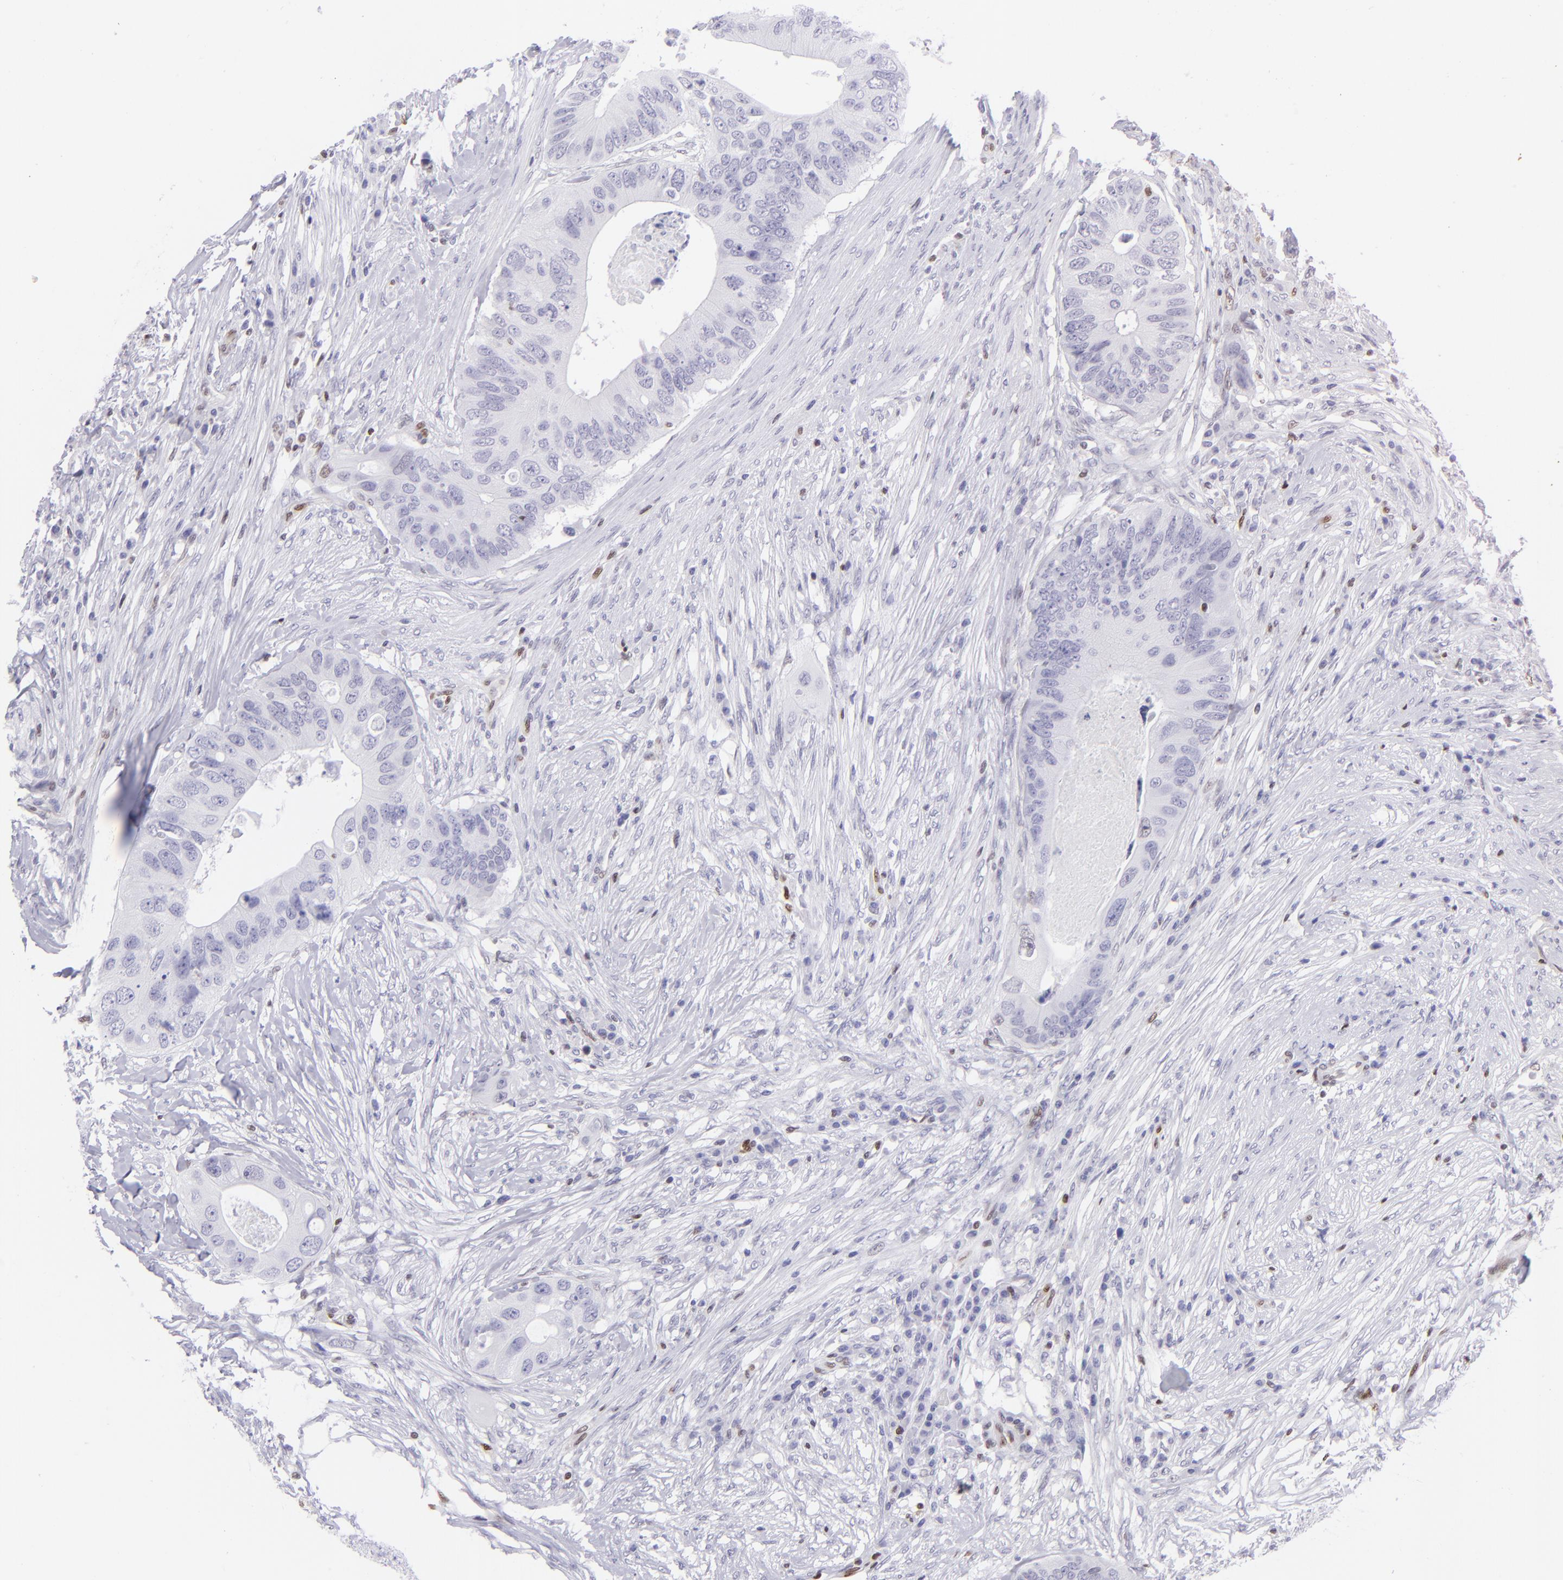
{"staining": {"intensity": "negative", "quantity": "none", "location": "none"}, "tissue": "colorectal cancer", "cell_type": "Tumor cells", "image_type": "cancer", "snomed": [{"axis": "morphology", "description": "Adenocarcinoma, NOS"}, {"axis": "topography", "description": "Colon"}], "caption": "Protein analysis of colorectal adenocarcinoma displays no significant staining in tumor cells.", "gene": "ETS1", "patient": {"sex": "male", "age": 71}}